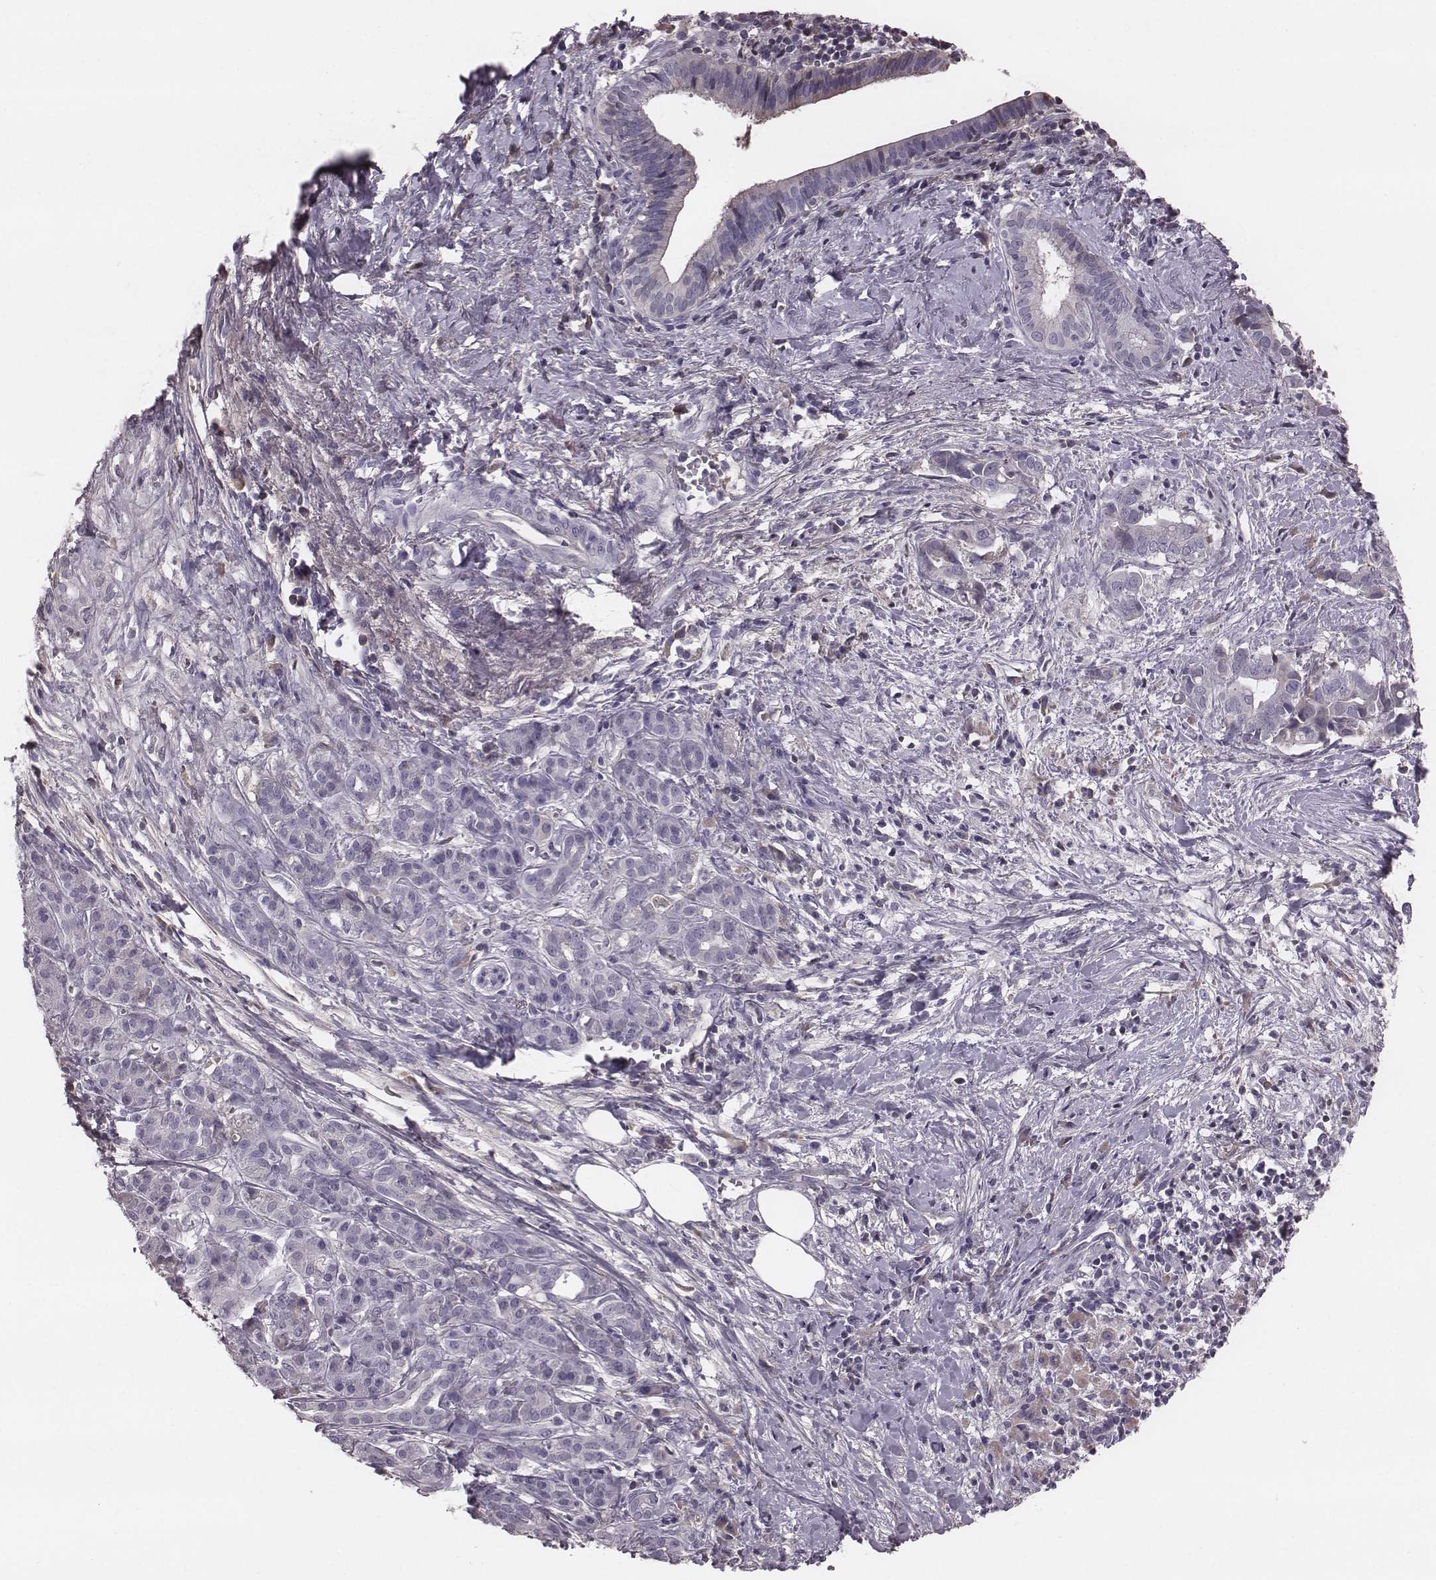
{"staining": {"intensity": "negative", "quantity": "none", "location": "none"}, "tissue": "pancreatic cancer", "cell_type": "Tumor cells", "image_type": "cancer", "snomed": [{"axis": "morphology", "description": "Adenocarcinoma, NOS"}, {"axis": "topography", "description": "Pancreas"}], "caption": "Immunohistochemical staining of human adenocarcinoma (pancreatic) exhibits no significant staining in tumor cells.", "gene": "SMIM24", "patient": {"sex": "male", "age": 61}}